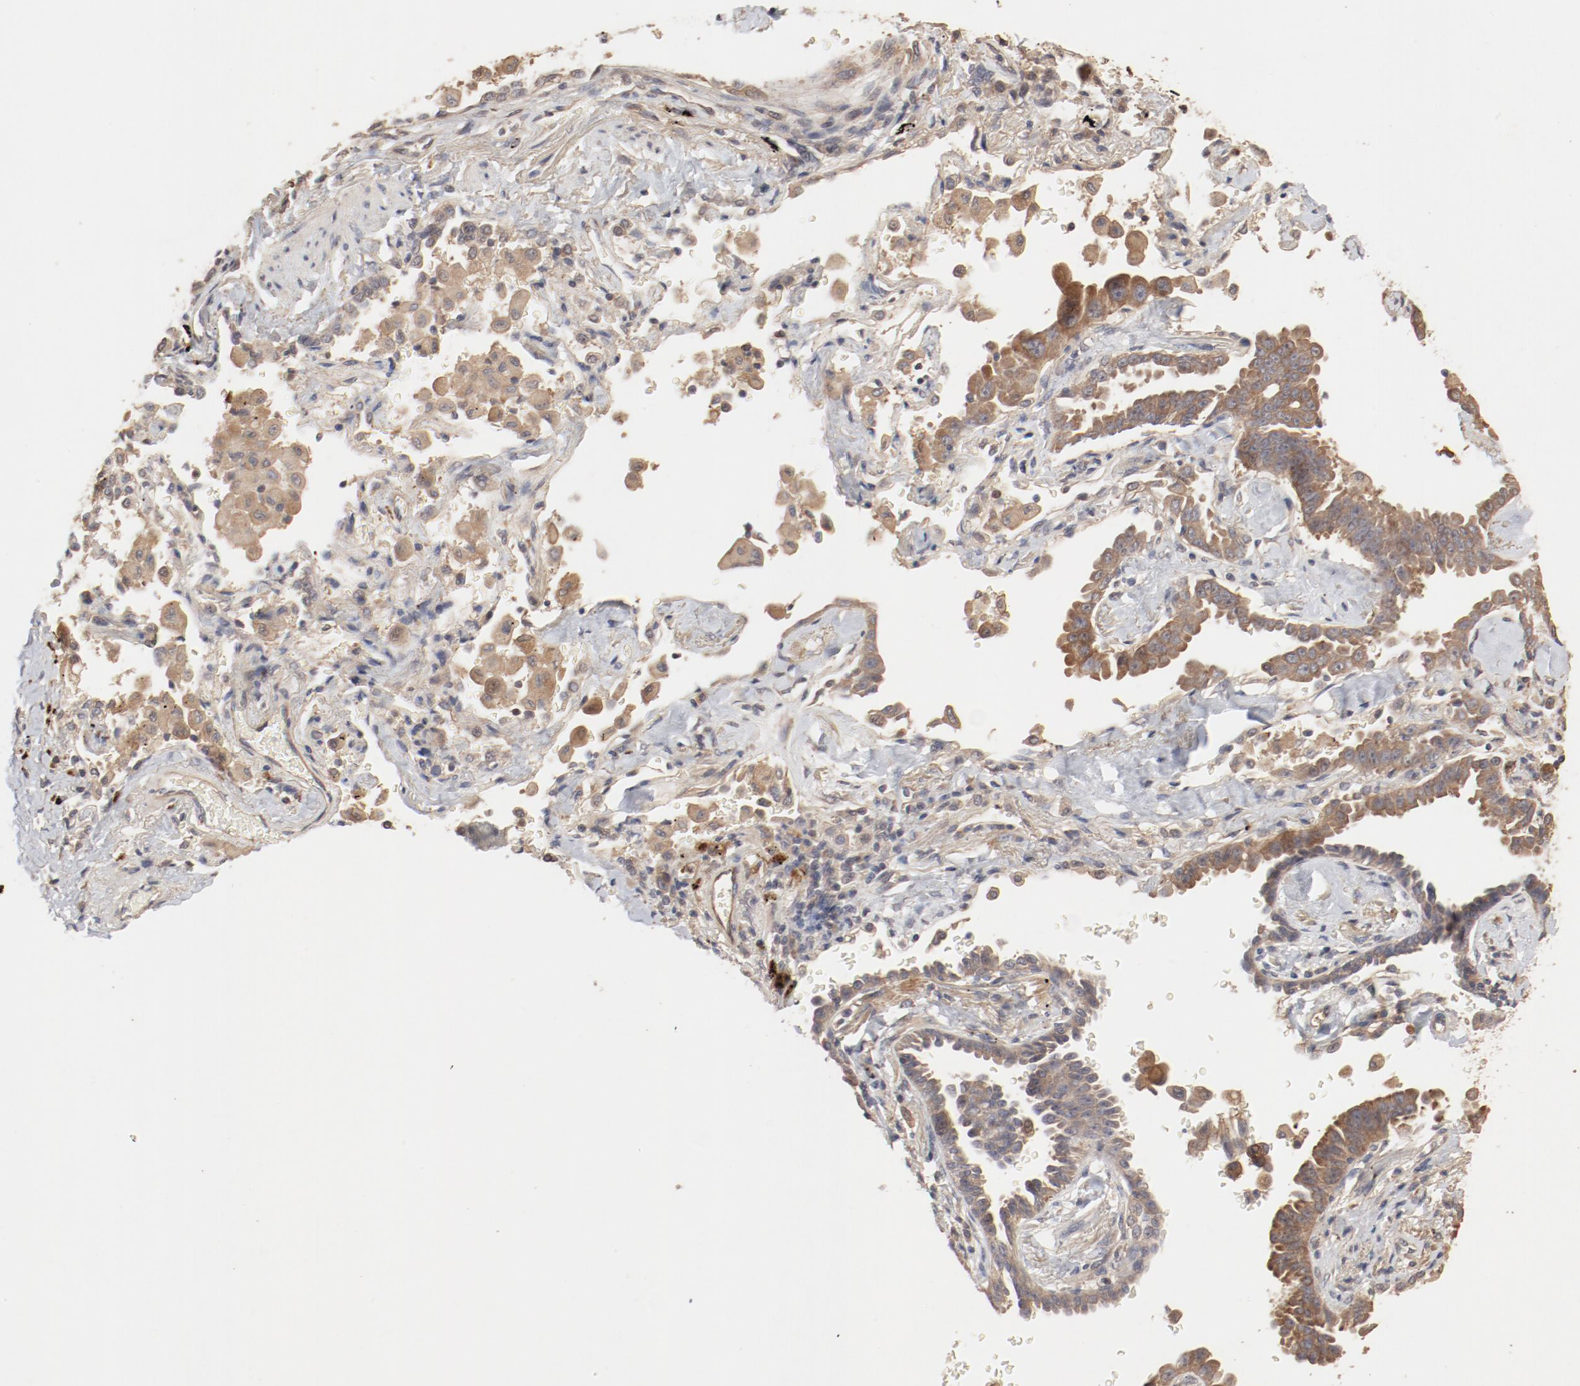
{"staining": {"intensity": "moderate", "quantity": ">75%", "location": "cytoplasmic/membranous"}, "tissue": "lung cancer", "cell_type": "Tumor cells", "image_type": "cancer", "snomed": [{"axis": "morphology", "description": "Adenocarcinoma, NOS"}, {"axis": "topography", "description": "Lung"}], "caption": "IHC (DAB) staining of adenocarcinoma (lung) displays moderate cytoplasmic/membranous protein staining in approximately >75% of tumor cells. The protein of interest is shown in brown color, while the nuclei are stained blue.", "gene": "IL3RA", "patient": {"sex": "female", "age": 64}}